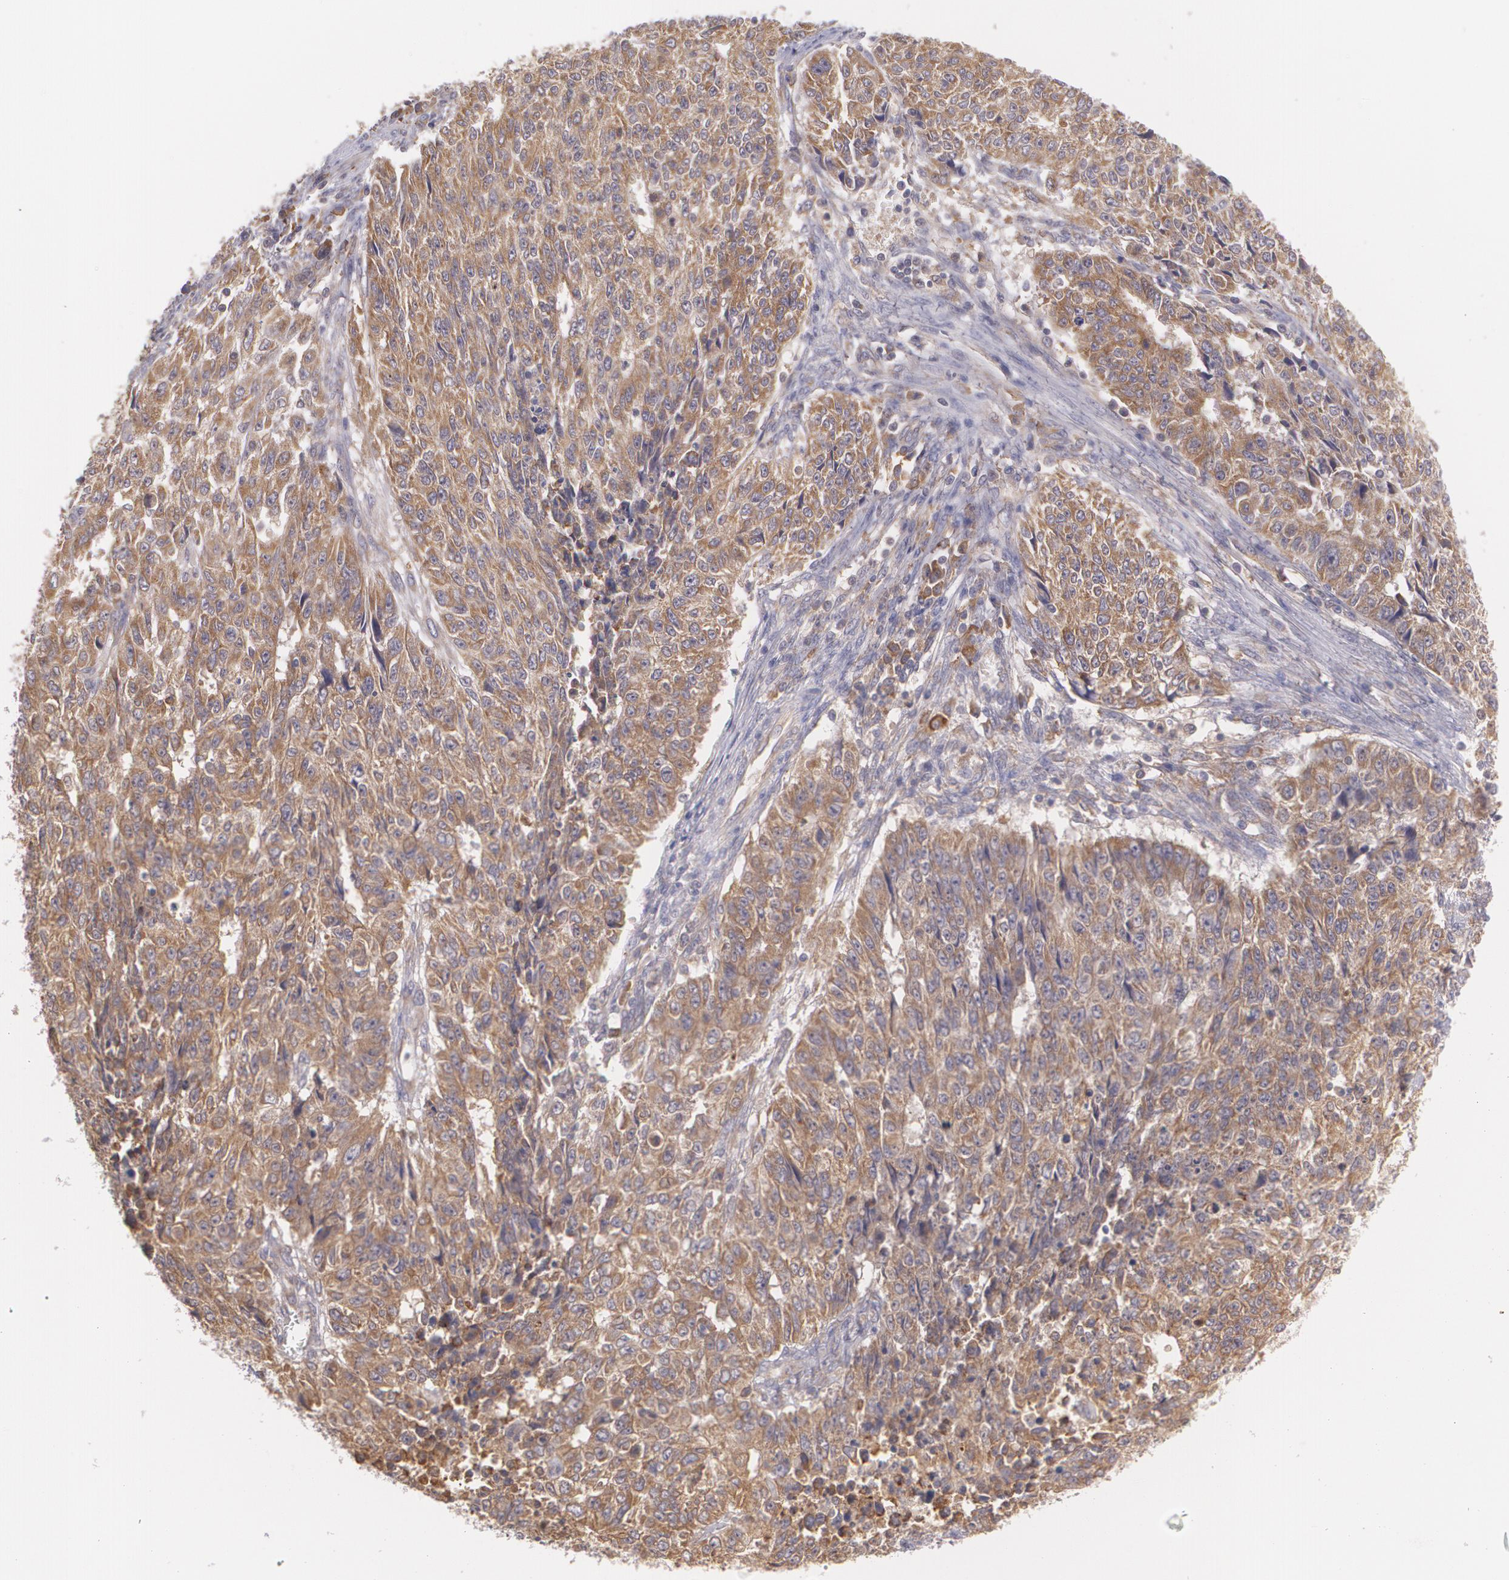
{"staining": {"intensity": "moderate", "quantity": ">75%", "location": "cytoplasmic/membranous"}, "tissue": "endometrial cancer", "cell_type": "Tumor cells", "image_type": "cancer", "snomed": [{"axis": "morphology", "description": "Adenocarcinoma, NOS"}, {"axis": "topography", "description": "Endometrium"}], "caption": "Endometrial adenocarcinoma was stained to show a protein in brown. There is medium levels of moderate cytoplasmic/membranous positivity in about >75% of tumor cells. (brown staining indicates protein expression, while blue staining denotes nuclei).", "gene": "CCL17", "patient": {"sex": "female", "age": 42}}